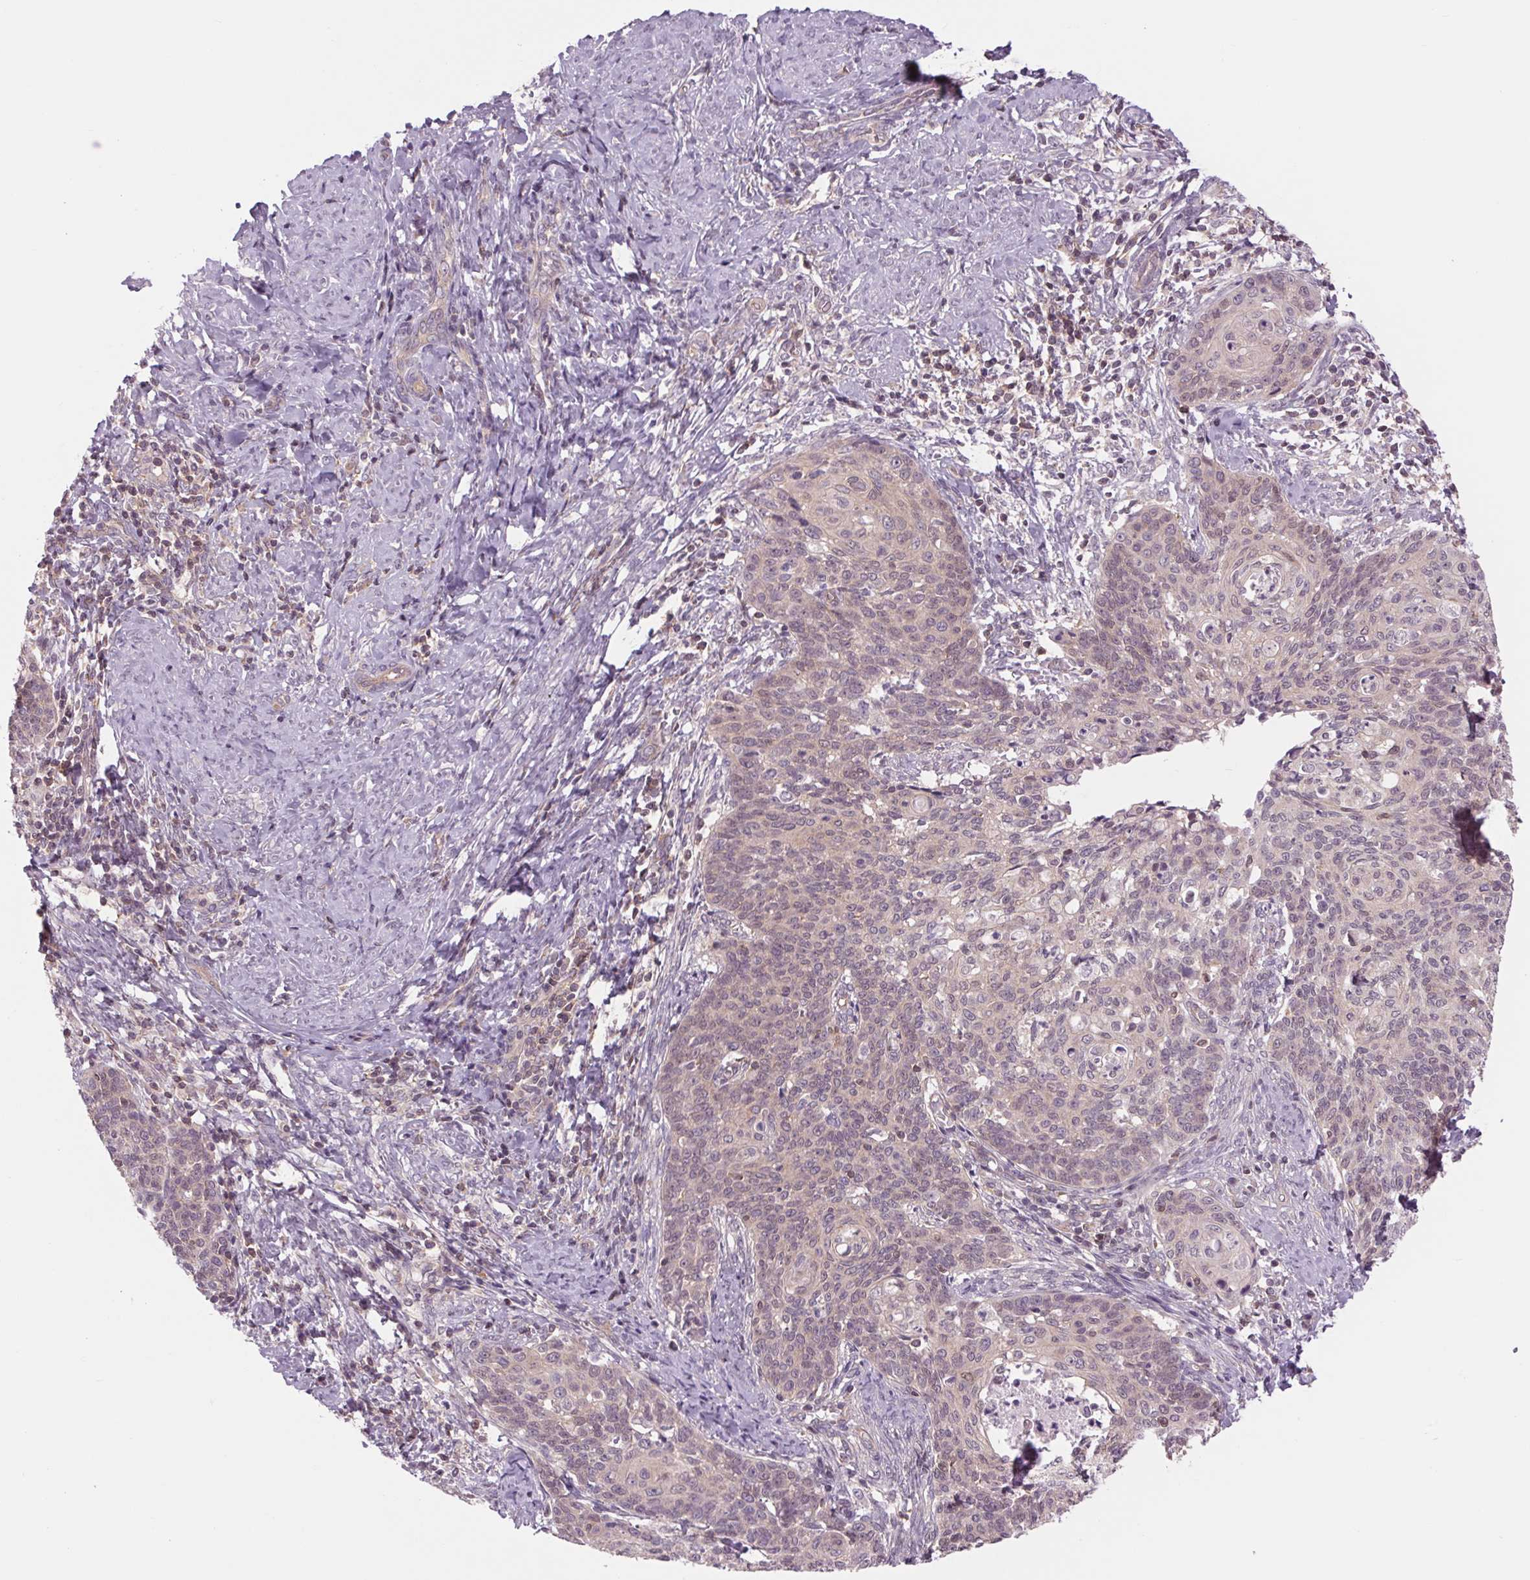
{"staining": {"intensity": "weak", "quantity": "<25%", "location": "cytoplasmic/membranous"}, "tissue": "cervical cancer", "cell_type": "Tumor cells", "image_type": "cancer", "snomed": [{"axis": "morphology", "description": "Normal tissue, NOS"}, {"axis": "morphology", "description": "Squamous cell carcinoma, NOS"}, {"axis": "topography", "description": "Cervix"}], "caption": "IHC micrograph of human squamous cell carcinoma (cervical) stained for a protein (brown), which demonstrates no positivity in tumor cells.", "gene": "SH3RF2", "patient": {"sex": "female", "age": 39}}